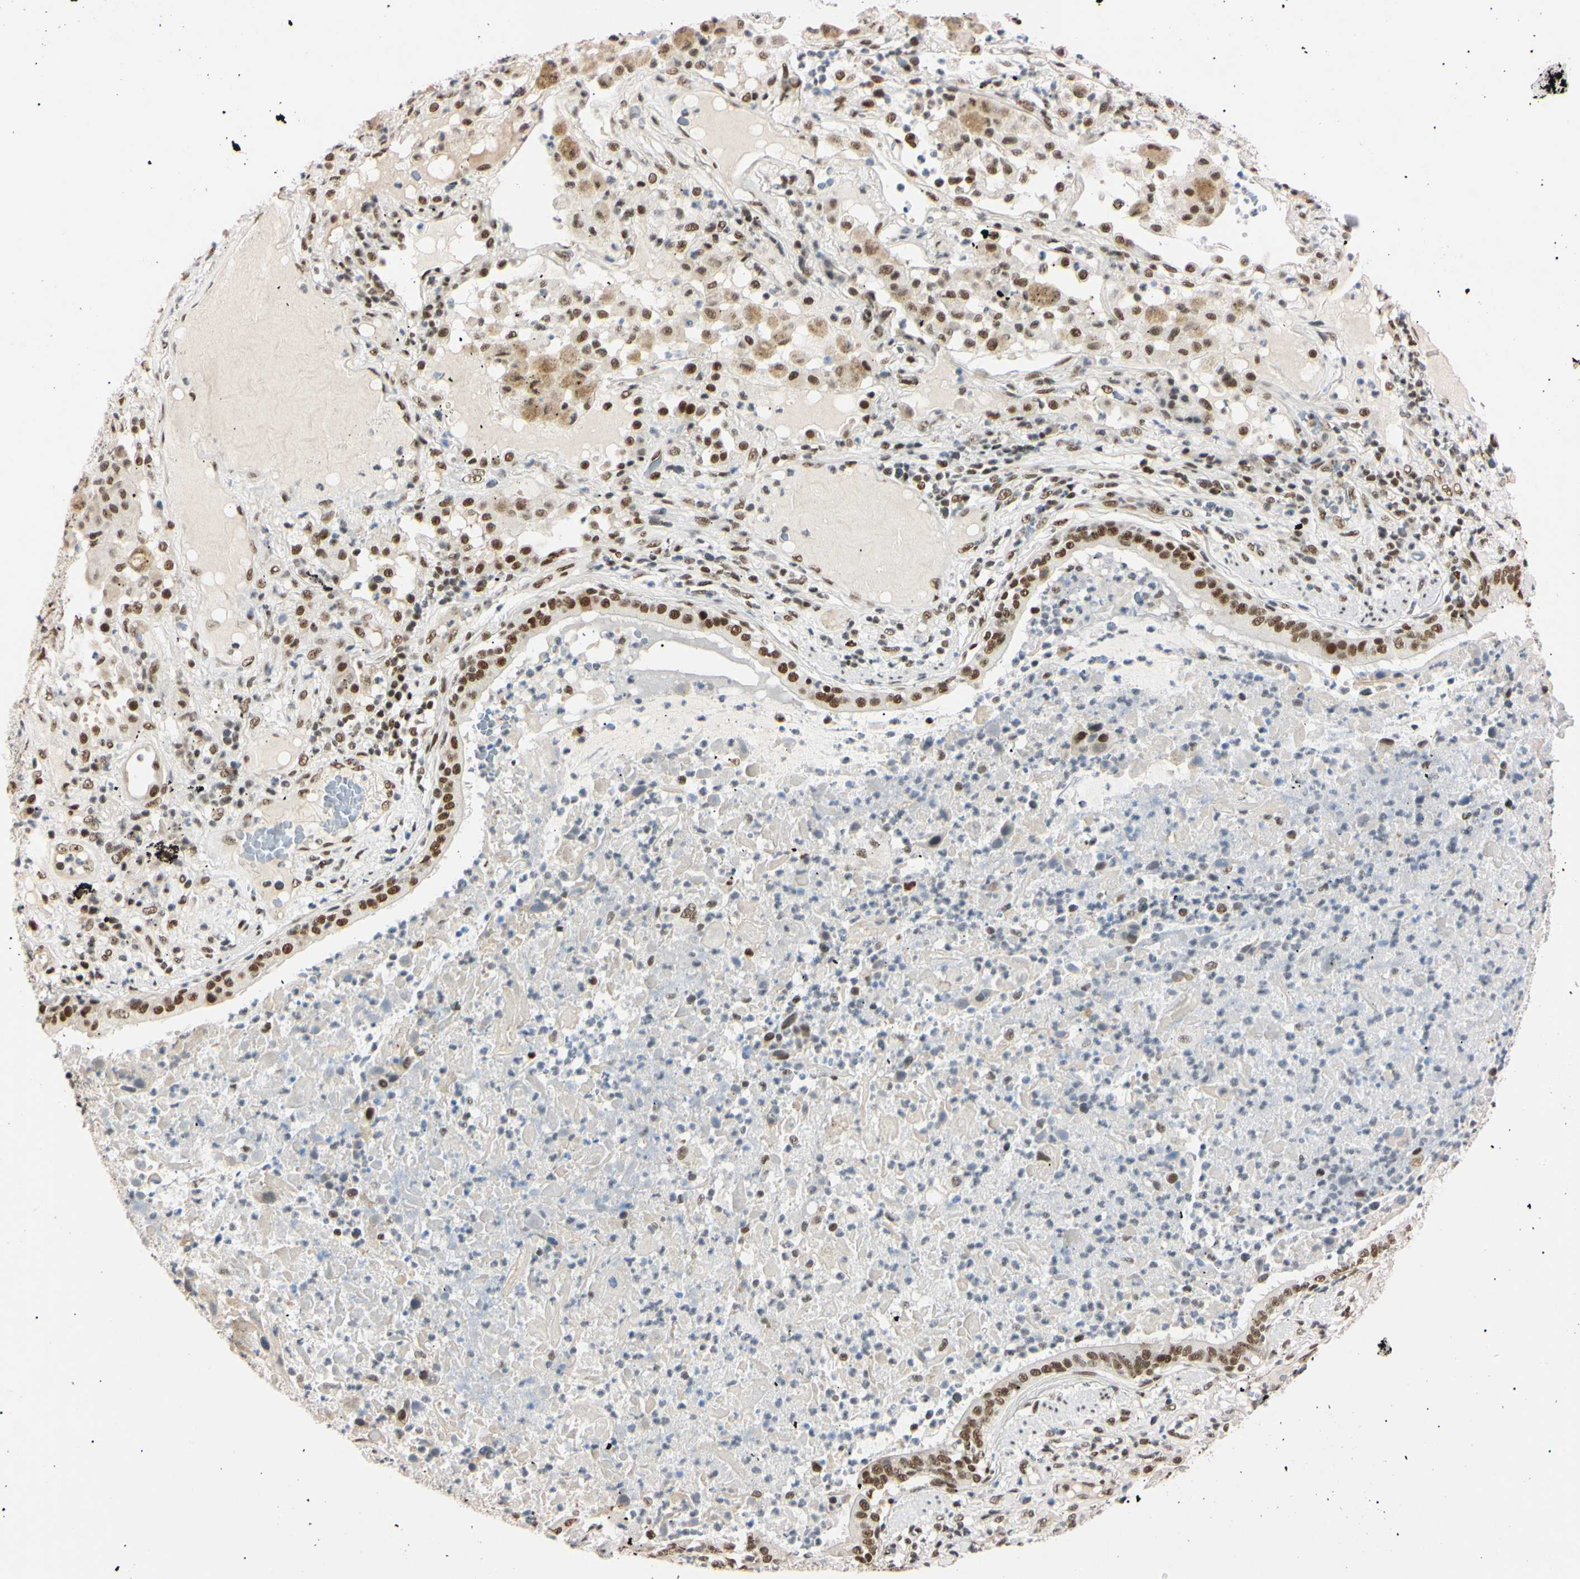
{"staining": {"intensity": "strong", "quantity": ">75%", "location": "nuclear"}, "tissue": "lung cancer", "cell_type": "Tumor cells", "image_type": "cancer", "snomed": [{"axis": "morphology", "description": "Squamous cell carcinoma, NOS"}, {"axis": "topography", "description": "Lung"}], "caption": "A brown stain shows strong nuclear staining of a protein in human lung cancer tumor cells. The staining was performed using DAB, with brown indicating positive protein expression. Nuclei are stained blue with hematoxylin.", "gene": "ZNF134", "patient": {"sex": "male", "age": 57}}